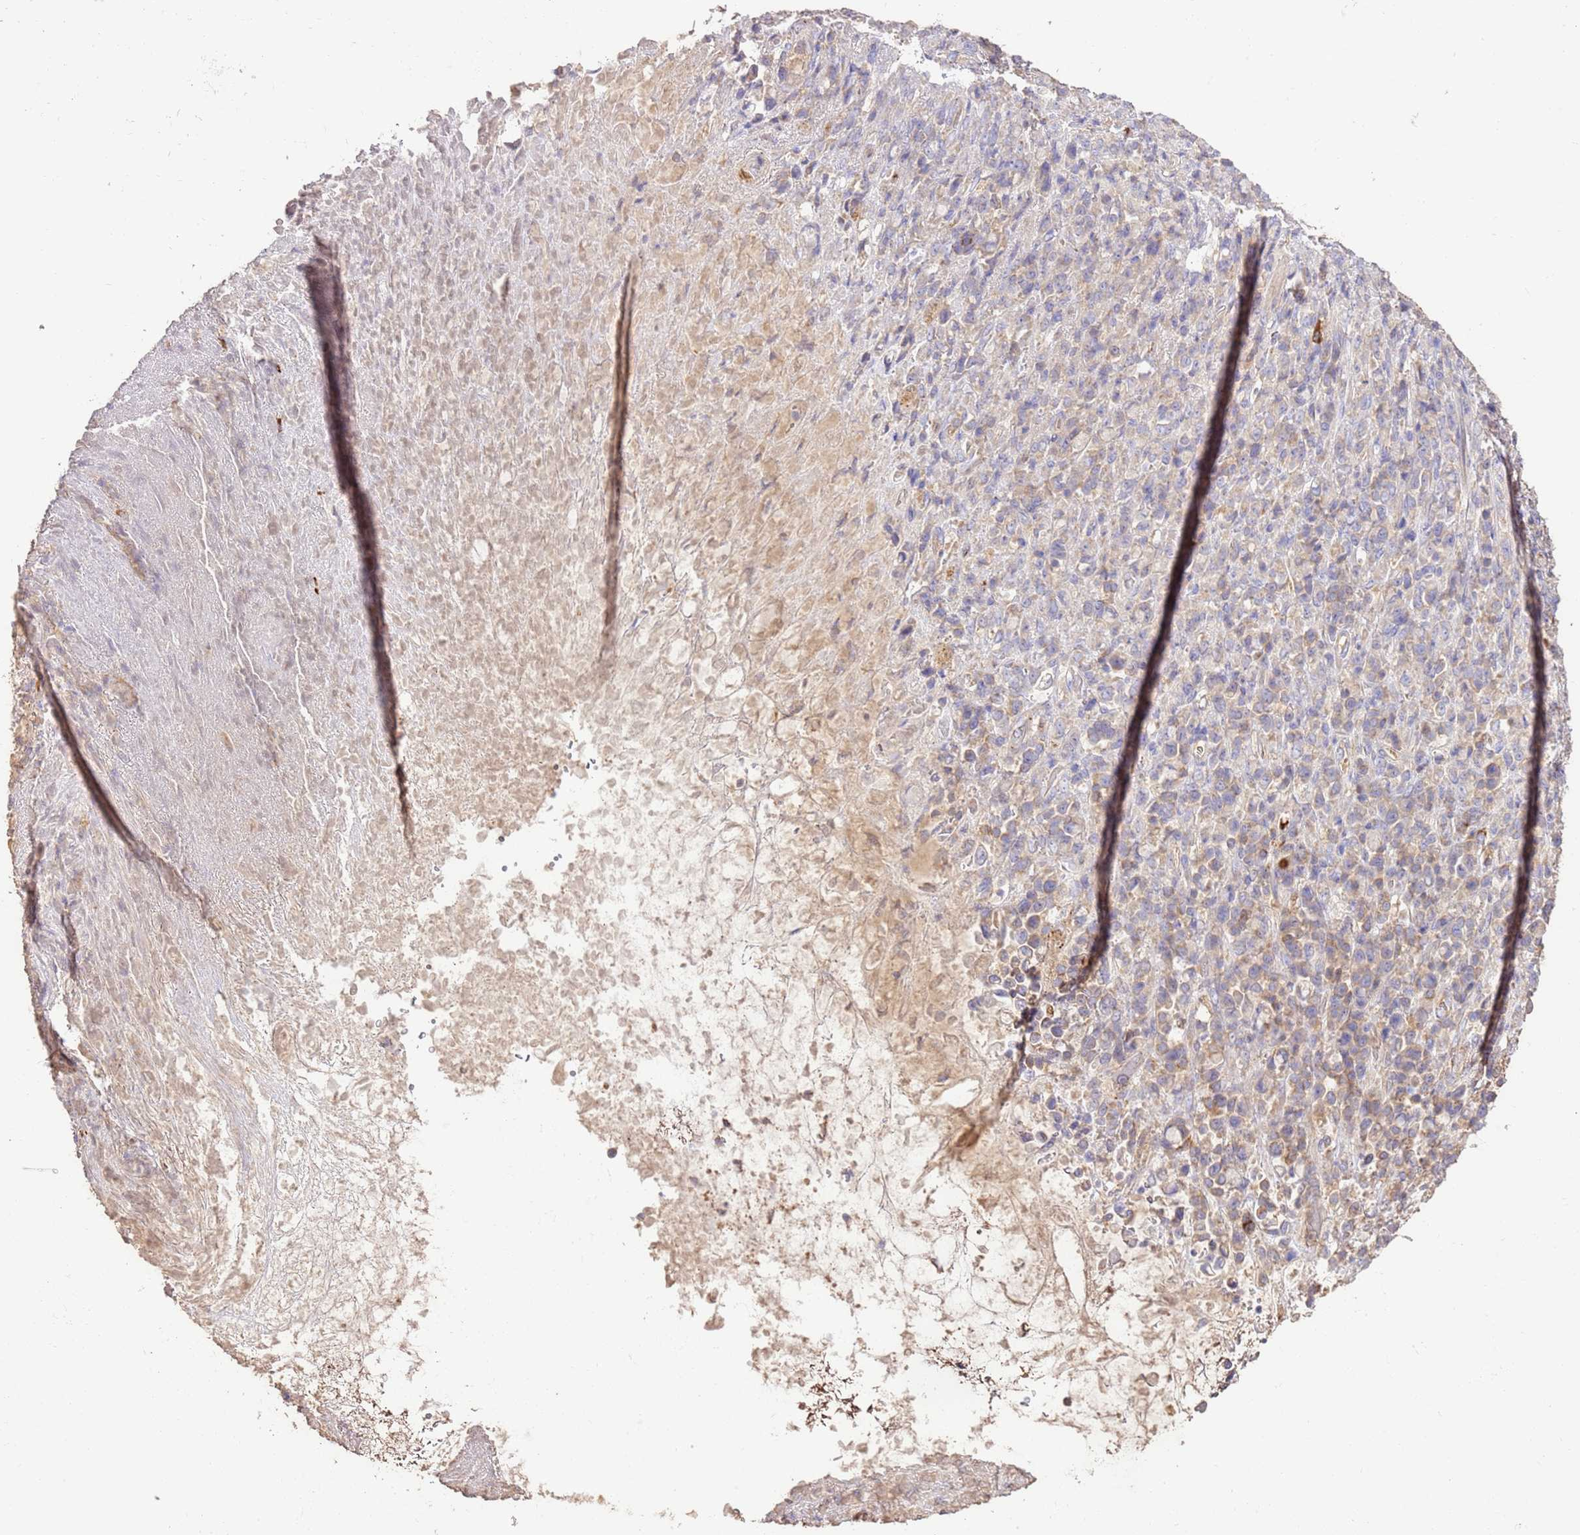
{"staining": {"intensity": "negative", "quantity": "none", "location": "none"}, "tissue": "stomach cancer", "cell_type": "Tumor cells", "image_type": "cancer", "snomed": [{"axis": "morphology", "description": "Normal tissue, NOS"}, {"axis": "morphology", "description": "Adenocarcinoma, NOS"}, {"axis": "topography", "description": "Stomach"}], "caption": "This is an immunohistochemistry (IHC) image of human adenocarcinoma (stomach). There is no positivity in tumor cells.", "gene": "LRRC28", "patient": {"sex": "female", "age": 79}}